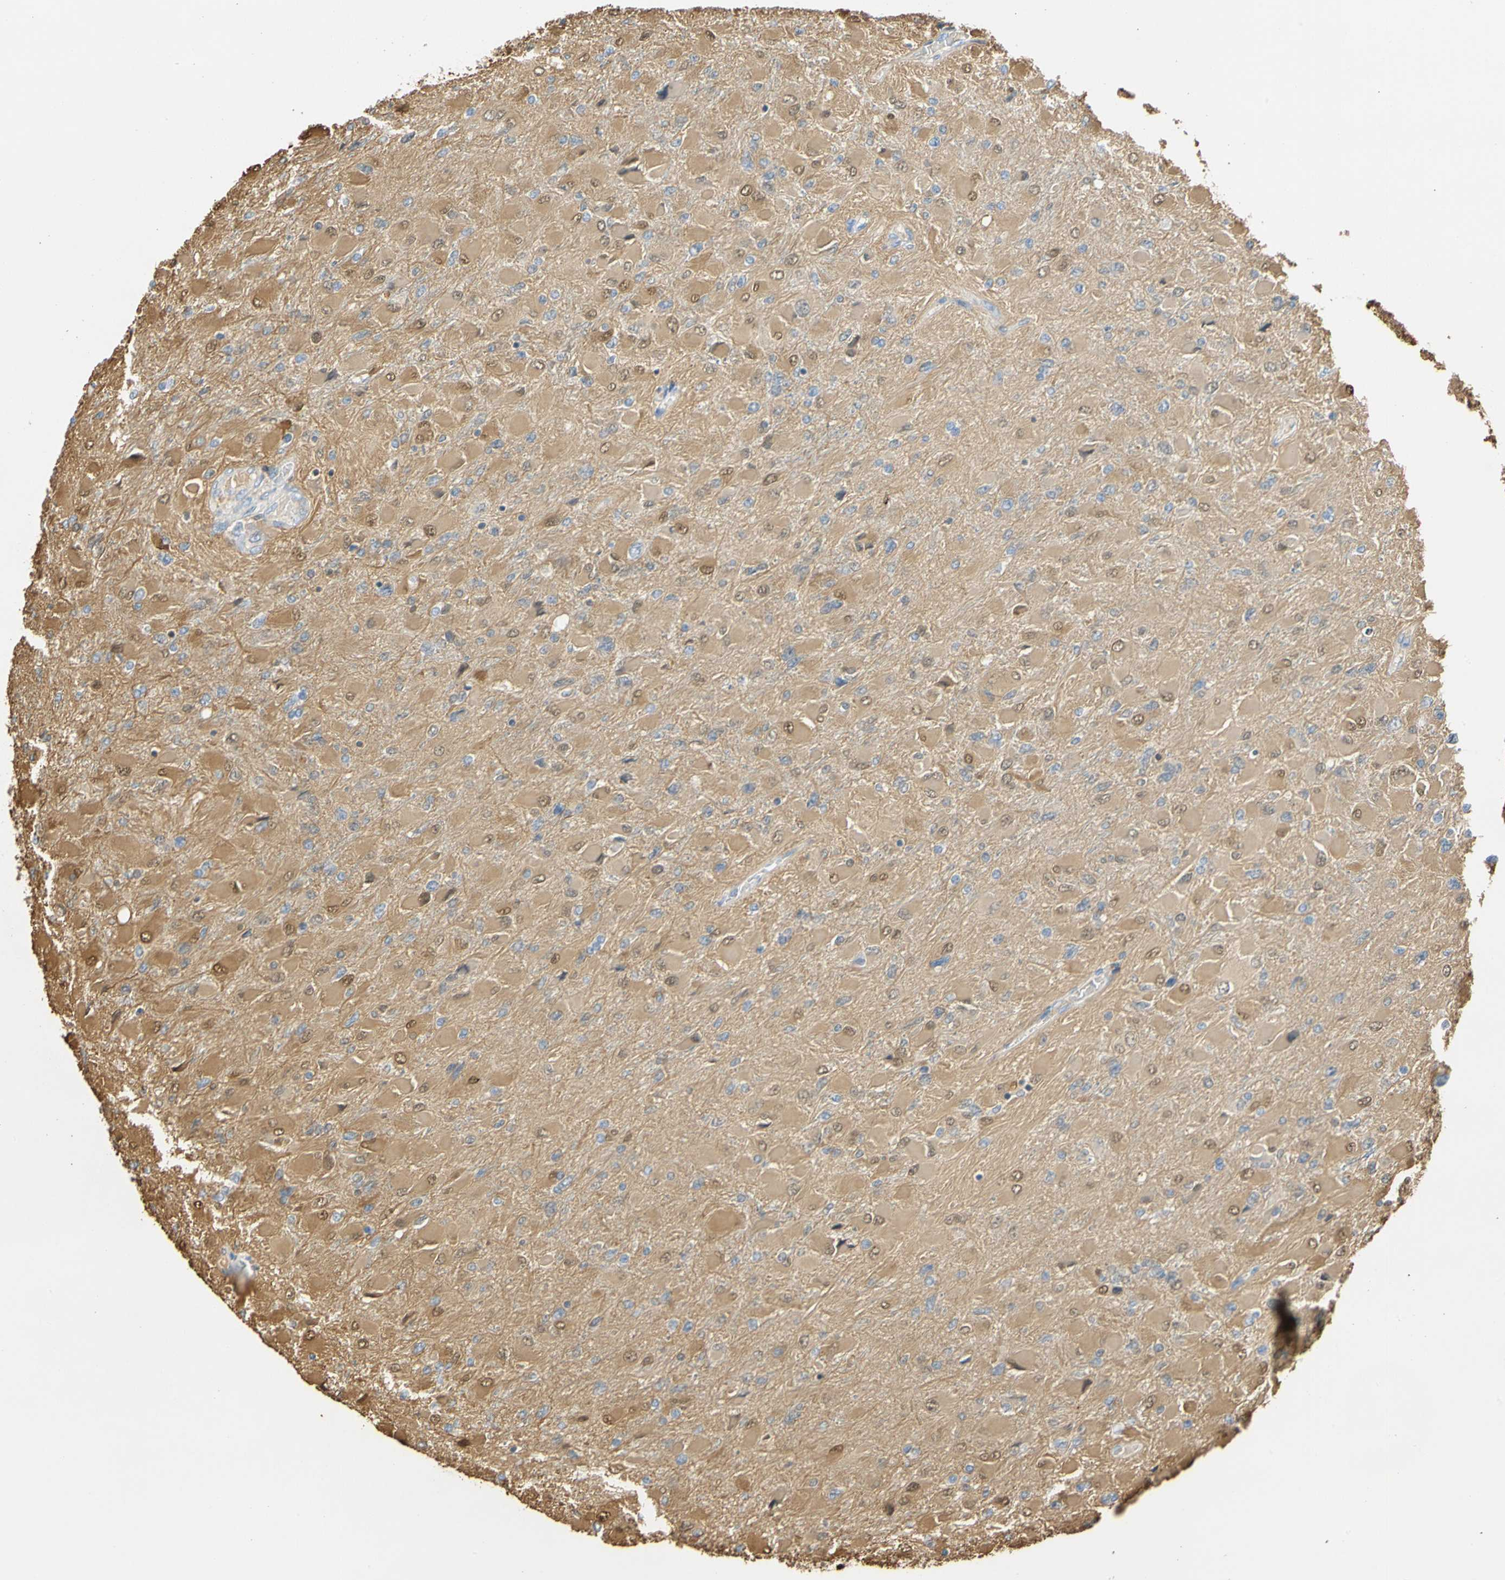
{"staining": {"intensity": "moderate", "quantity": ">75%", "location": "cytoplasmic/membranous,nuclear"}, "tissue": "glioma", "cell_type": "Tumor cells", "image_type": "cancer", "snomed": [{"axis": "morphology", "description": "Glioma, malignant, High grade"}, {"axis": "topography", "description": "Cerebral cortex"}], "caption": "Protein staining of glioma tissue demonstrates moderate cytoplasmic/membranous and nuclear positivity in approximately >75% of tumor cells.", "gene": "S100A6", "patient": {"sex": "female", "age": 36}}